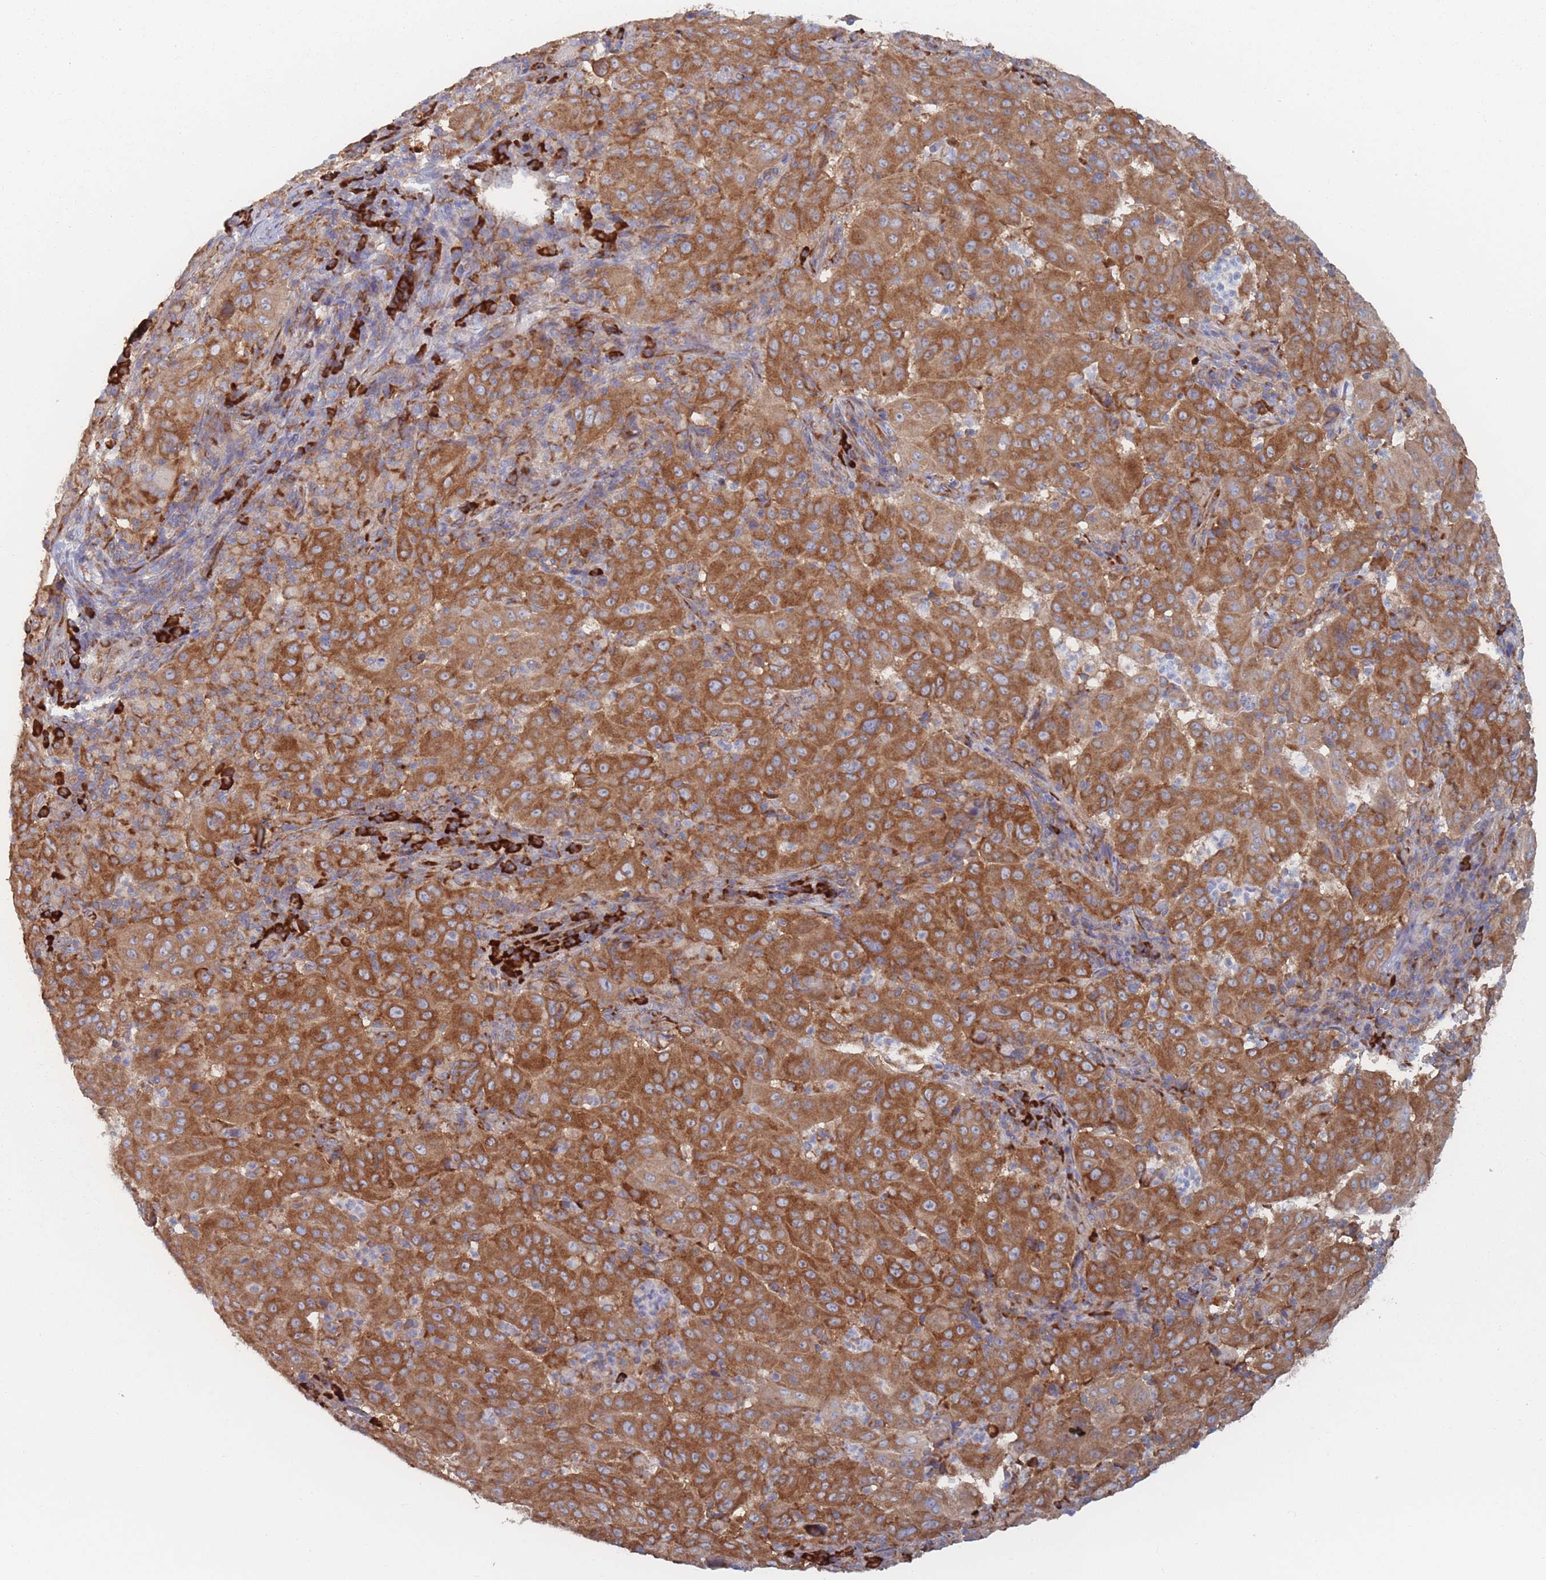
{"staining": {"intensity": "moderate", "quantity": ">75%", "location": "cytoplasmic/membranous"}, "tissue": "pancreatic cancer", "cell_type": "Tumor cells", "image_type": "cancer", "snomed": [{"axis": "morphology", "description": "Adenocarcinoma, NOS"}, {"axis": "topography", "description": "Pancreas"}], "caption": "Pancreatic cancer was stained to show a protein in brown. There is medium levels of moderate cytoplasmic/membranous expression in approximately >75% of tumor cells.", "gene": "EEF1B2", "patient": {"sex": "male", "age": 63}}